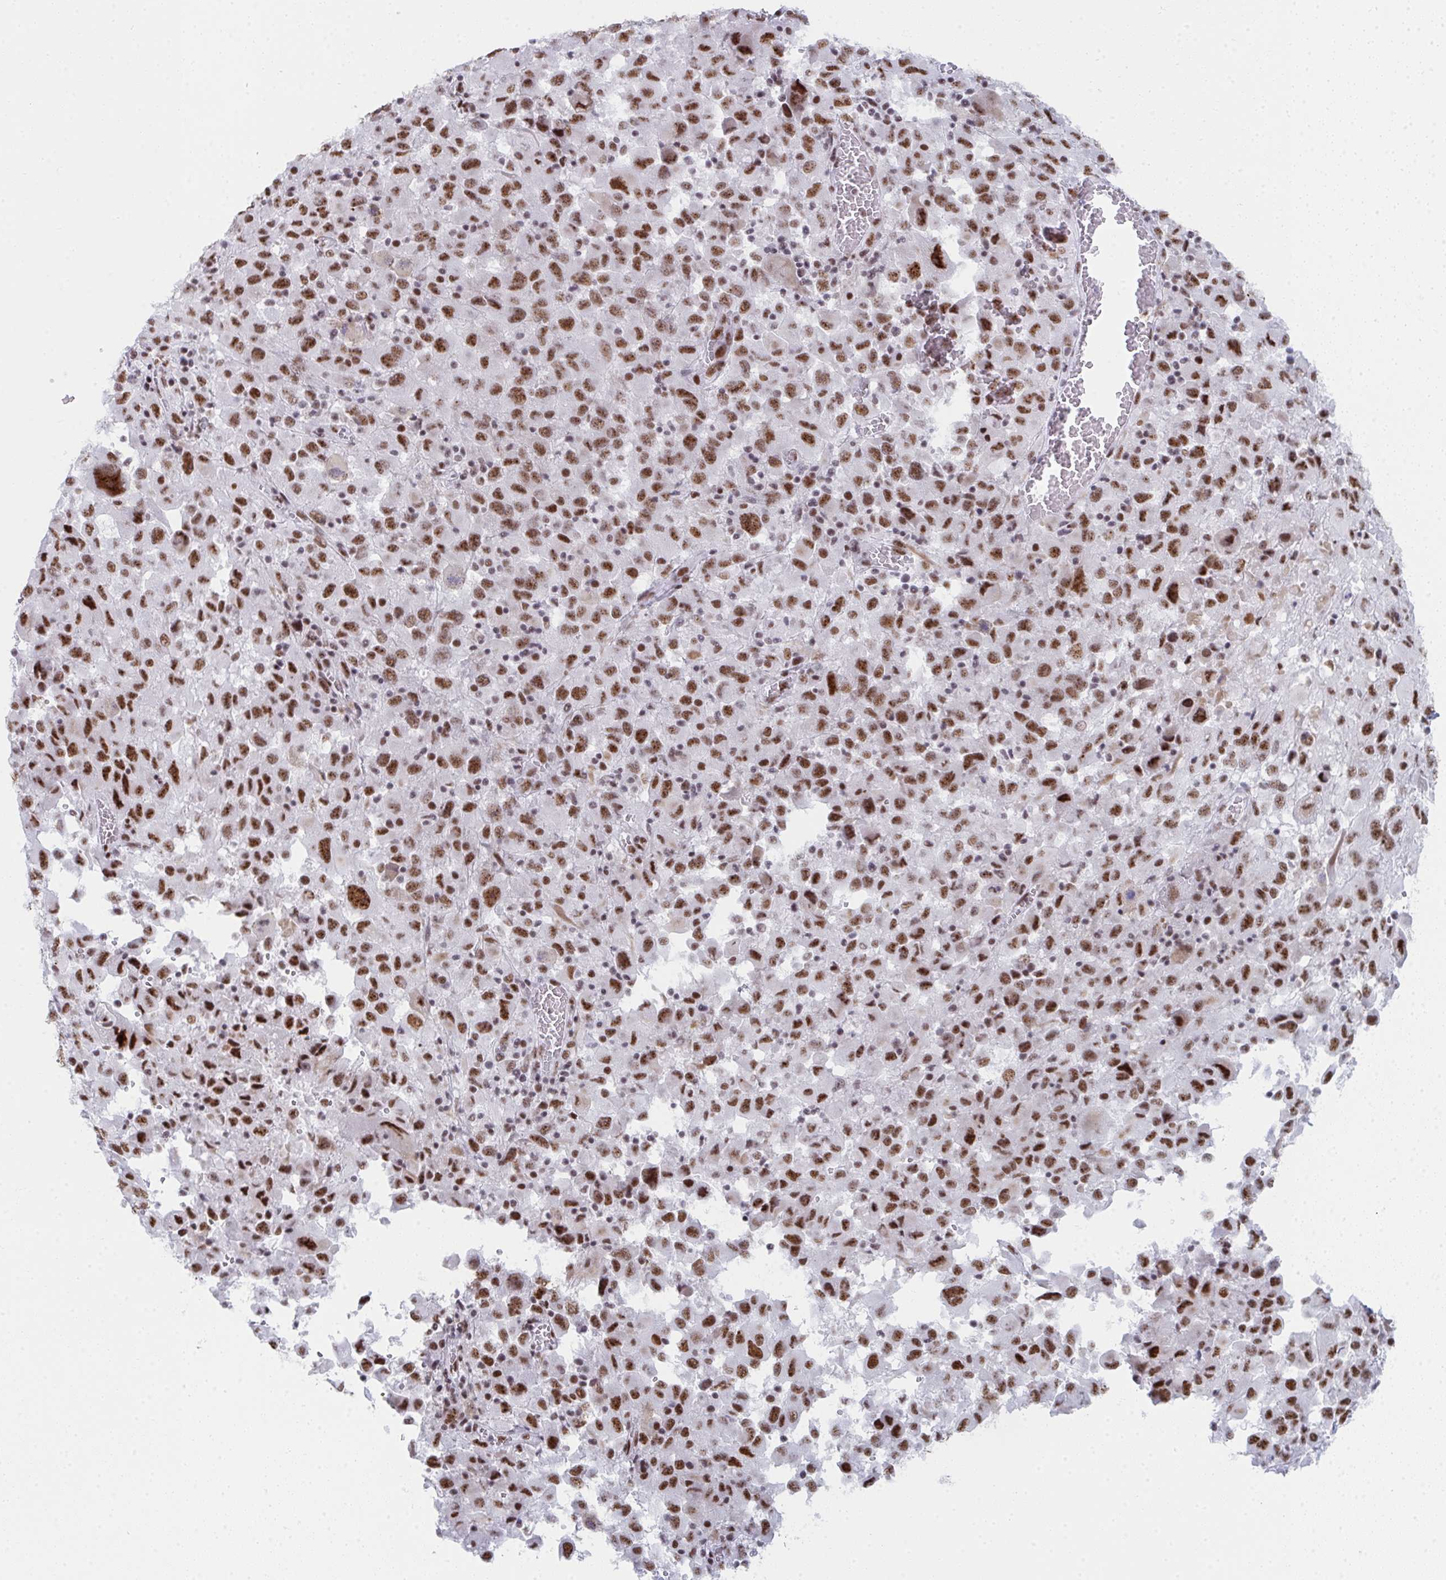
{"staining": {"intensity": "moderate", "quantity": ">75%", "location": "nuclear"}, "tissue": "melanoma", "cell_type": "Tumor cells", "image_type": "cancer", "snomed": [{"axis": "morphology", "description": "Malignant melanoma, Metastatic site"}, {"axis": "topography", "description": "Soft tissue"}], "caption": "Protein staining demonstrates moderate nuclear expression in approximately >75% of tumor cells in malignant melanoma (metastatic site).", "gene": "SNRNP70", "patient": {"sex": "male", "age": 50}}